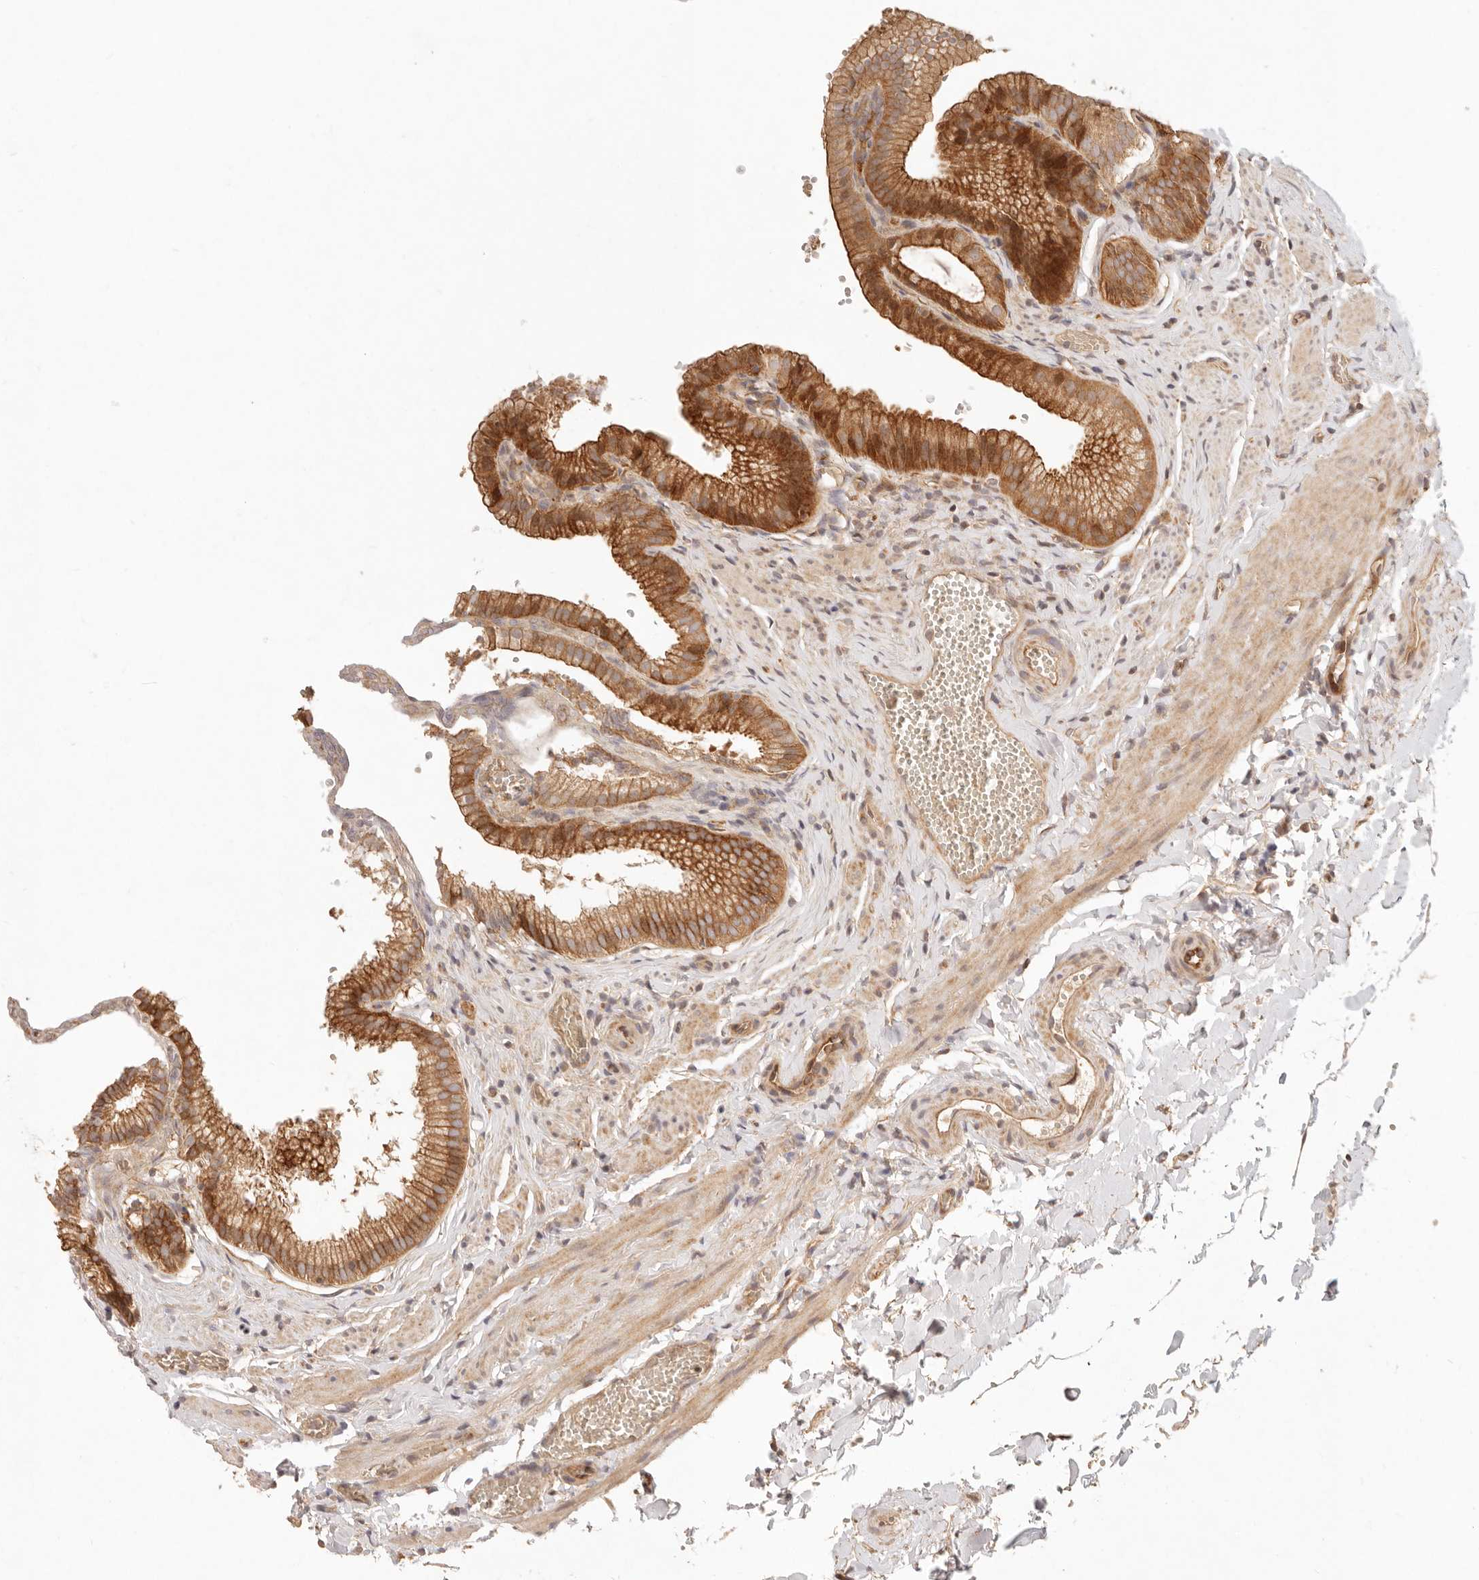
{"staining": {"intensity": "moderate", "quantity": ">75%", "location": "cytoplasmic/membranous"}, "tissue": "gallbladder", "cell_type": "Glandular cells", "image_type": "normal", "snomed": [{"axis": "morphology", "description": "Normal tissue, NOS"}, {"axis": "topography", "description": "Gallbladder"}], "caption": "This image reveals immunohistochemistry (IHC) staining of unremarkable gallbladder, with medium moderate cytoplasmic/membranous staining in about >75% of glandular cells.", "gene": "PPP1R3B", "patient": {"sex": "male", "age": 38}}